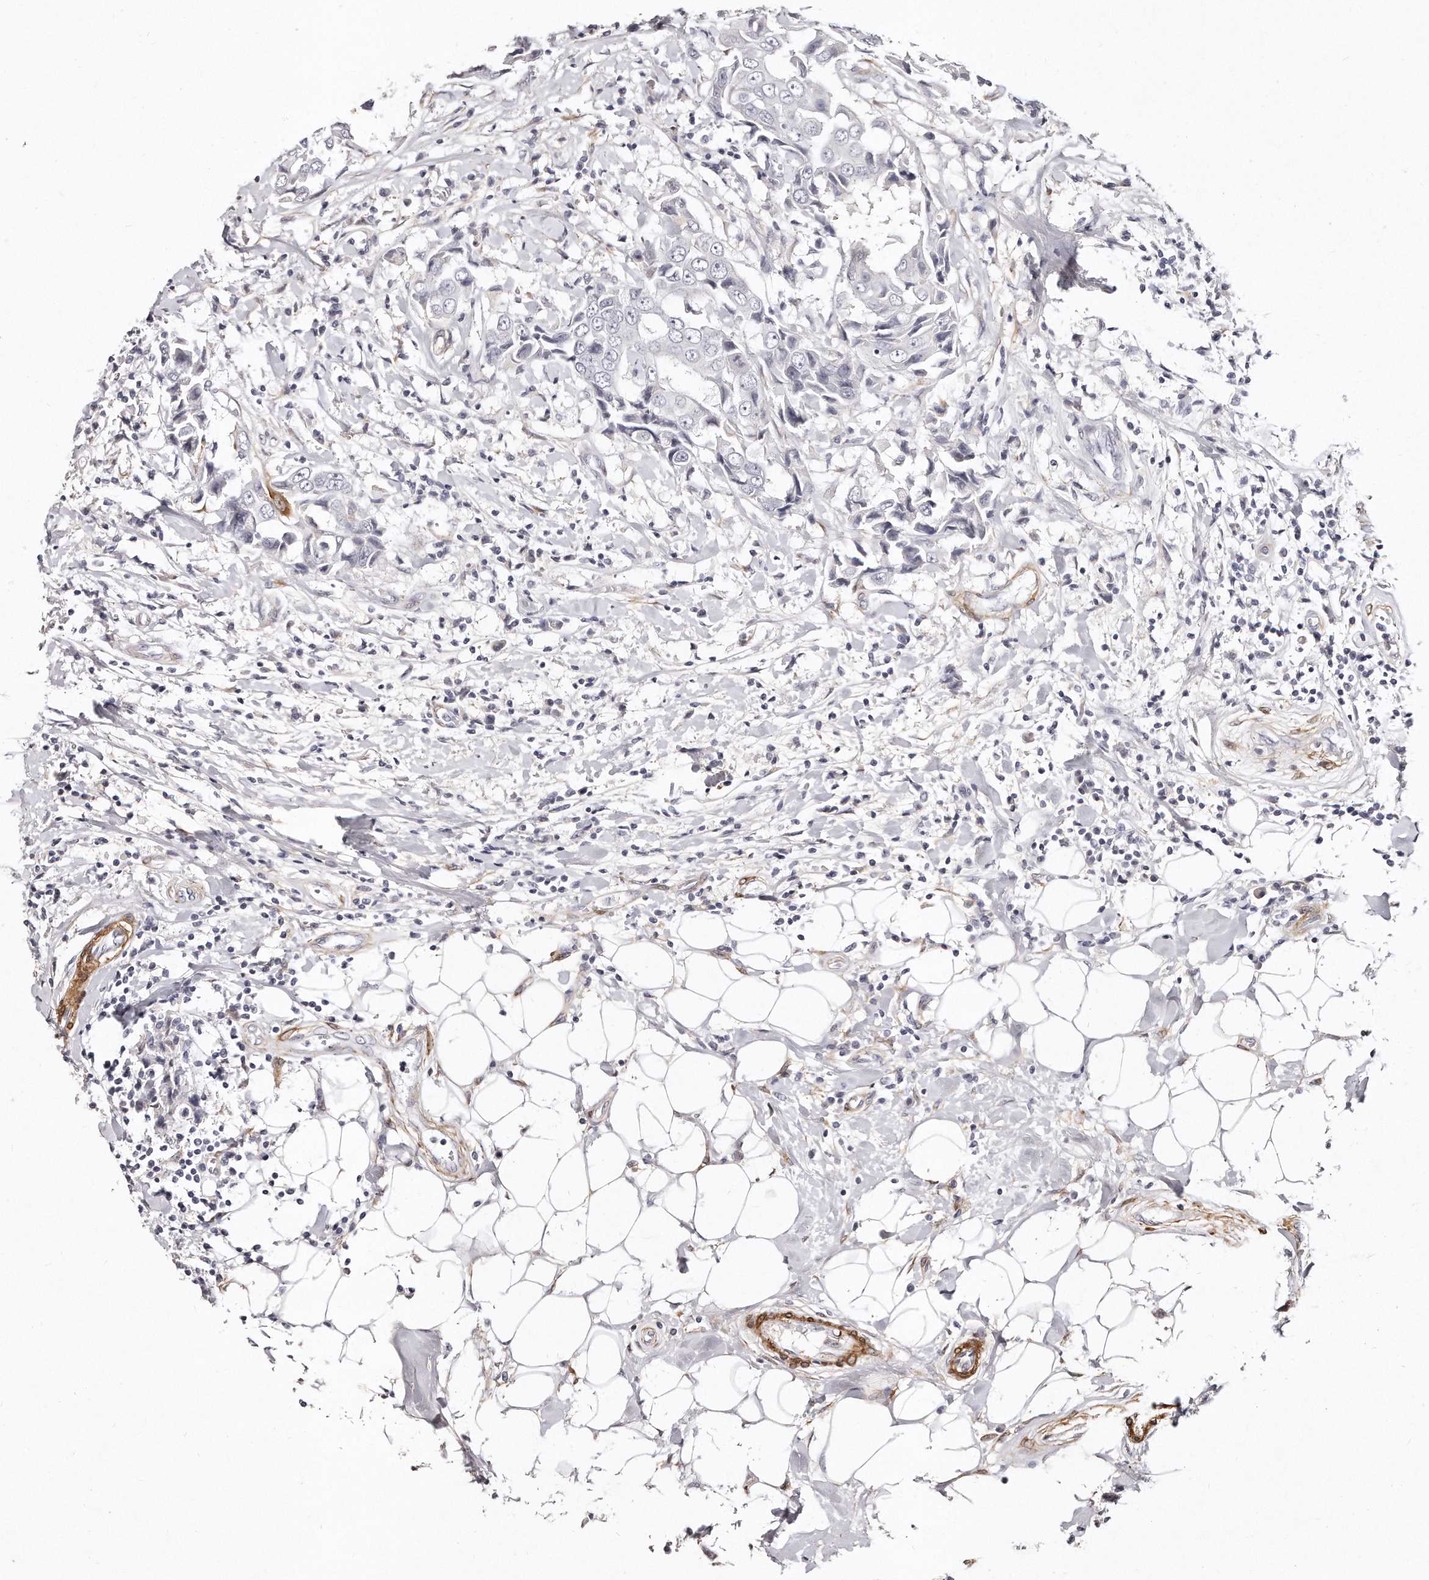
{"staining": {"intensity": "negative", "quantity": "none", "location": "none"}, "tissue": "breast cancer", "cell_type": "Tumor cells", "image_type": "cancer", "snomed": [{"axis": "morphology", "description": "Duct carcinoma"}, {"axis": "topography", "description": "Breast"}], "caption": "A histopathology image of intraductal carcinoma (breast) stained for a protein shows no brown staining in tumor cells.", "gene": "LMOD1", "patient": {"sex": "female", "age": 27}}